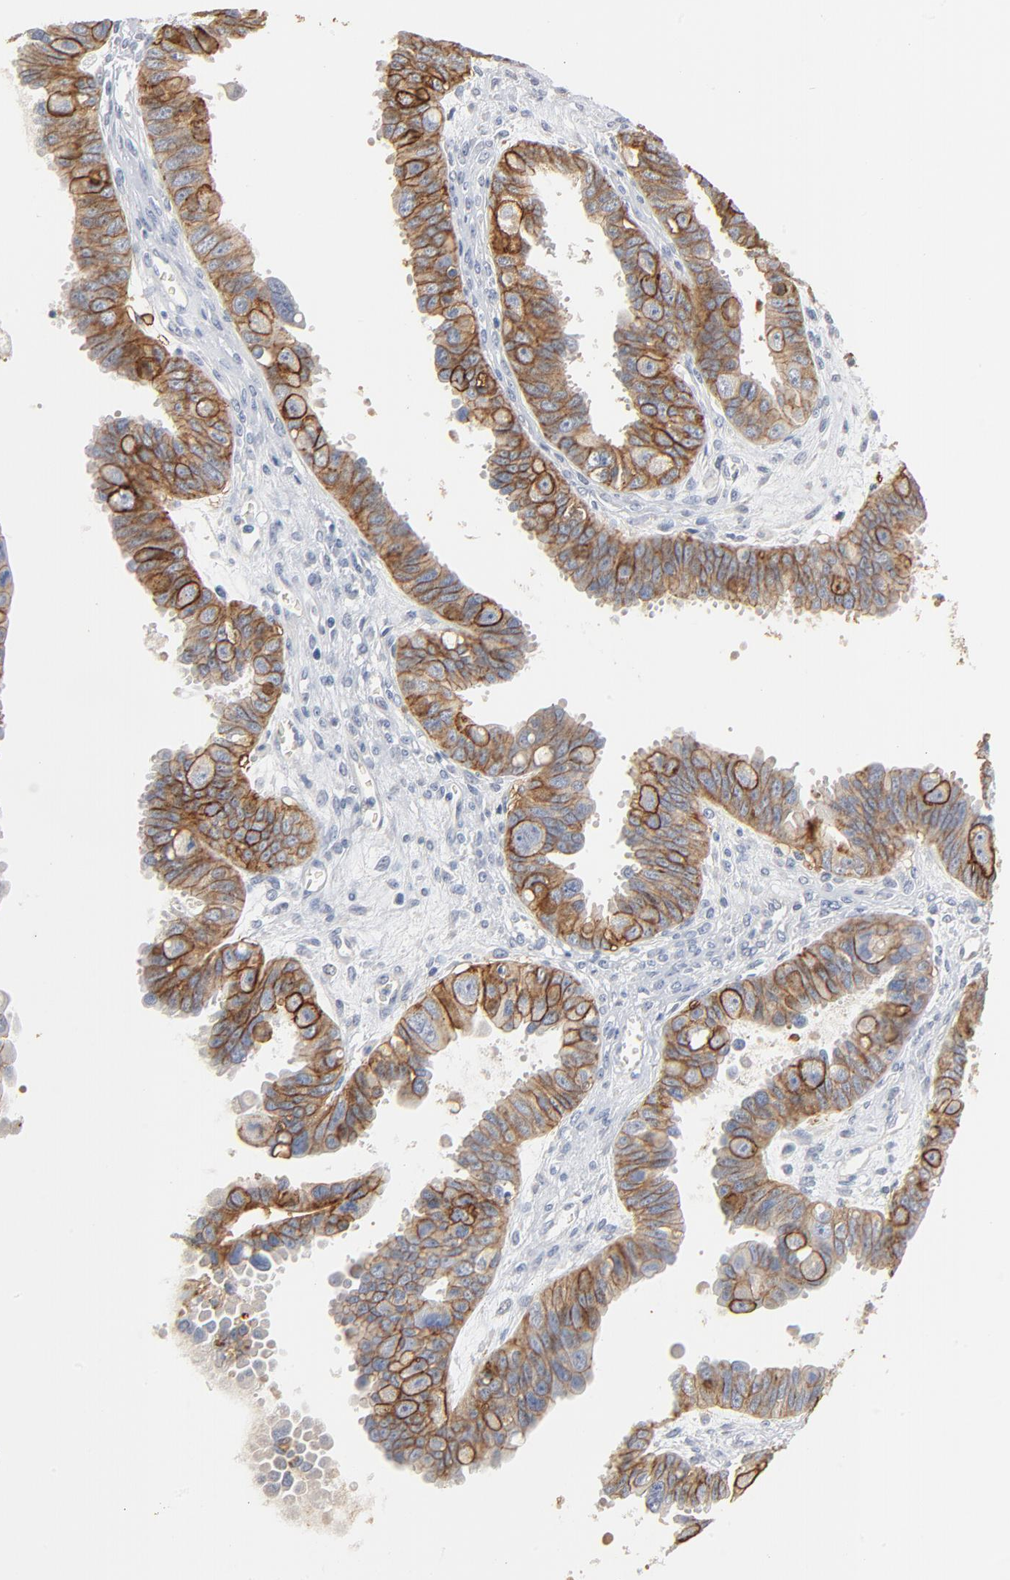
{"staining": {"intensity": "moderate", "quantity": ">75%", "location": "cytoplasmic/membranous"}, "tissue": "ovarian cancer", "cell_type": "Tumor cells", "image_type": "cancer", "snomed": [{"axis": "morphology", "description": "Carcinoma, endometroid"}, {"axis": "topography", "description": "Ovary"}], "caption": "The histopathology image reveals a brown stain indicating the presence of a protein in the cytoplasmic/membranous of tumor cells in endometroid carcinoma (ovarian). The staining was performed using DAB (3,3'-diaminobenzidine) to visualize the protein expression in brown, while the nuclei were stained in blue with hematoxylin (Magnification: 20x).", "gene": "EPCAM", "patient": {"sex": "female", "age": 85}}